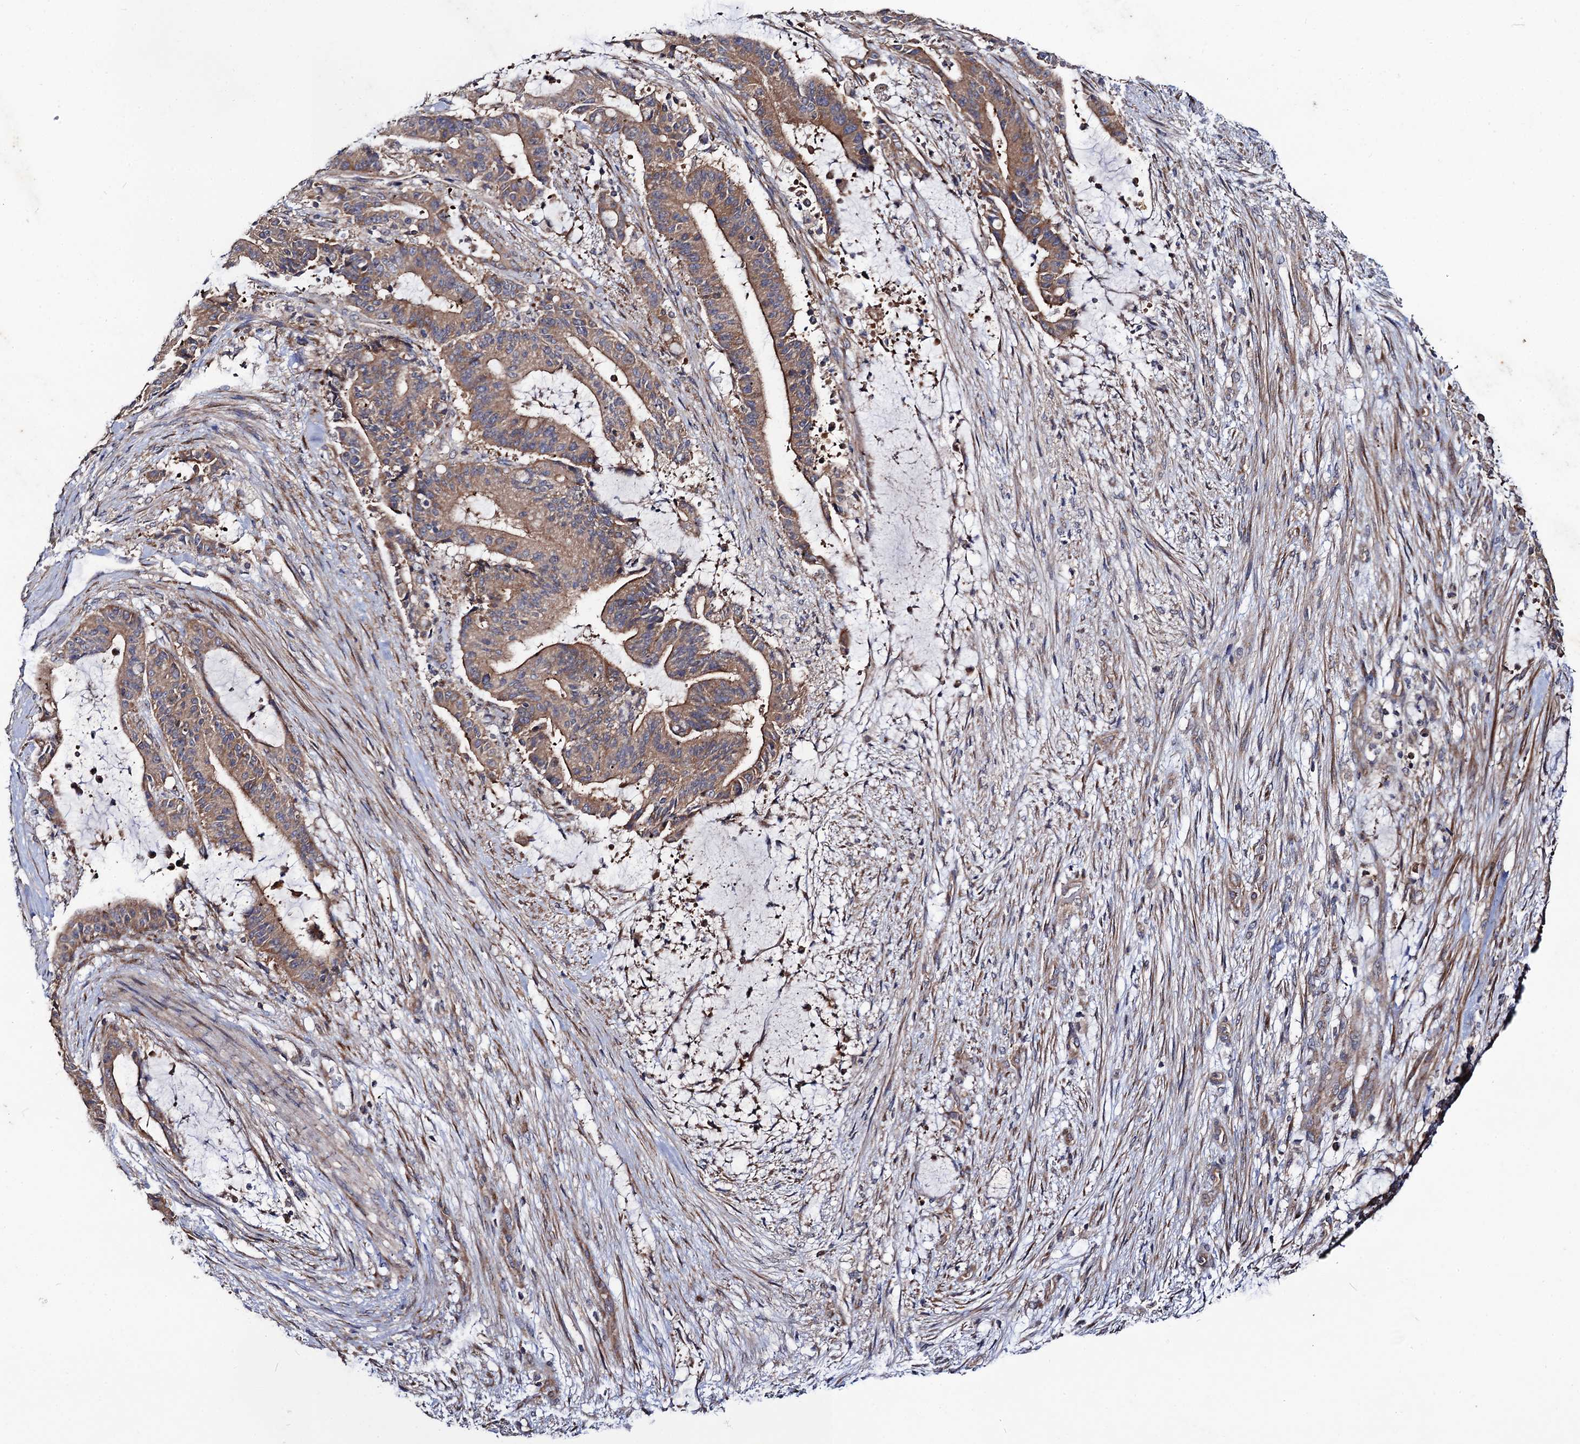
{"staining": {"intensity": "moderate", "quantity": ">75%", "location": "cytoplasmic/membranous"}, "tissue": "liver cancer", "cell_type": "Tumor cells", "image_type": "cancer", "snomed": [{"axis": "morphology", "description": "Normal tissue, NOS"}, {"axis": "morphology", "description": "Cholangiocarcinoma"}, {"axis": "topography", "description": "Liver"}, {"axis": "topography", "description": "Peripheral nerve tissue"}], "caption": "Immunohistochemical staining of cholangiocarcinoma (liver) demonstrates medium levels of moderate cytoplasmic/membranous protein expression in about >75% of tumor cells.", "gene": "DYDC1", "patient": {"sex": "female", "age": 73}}